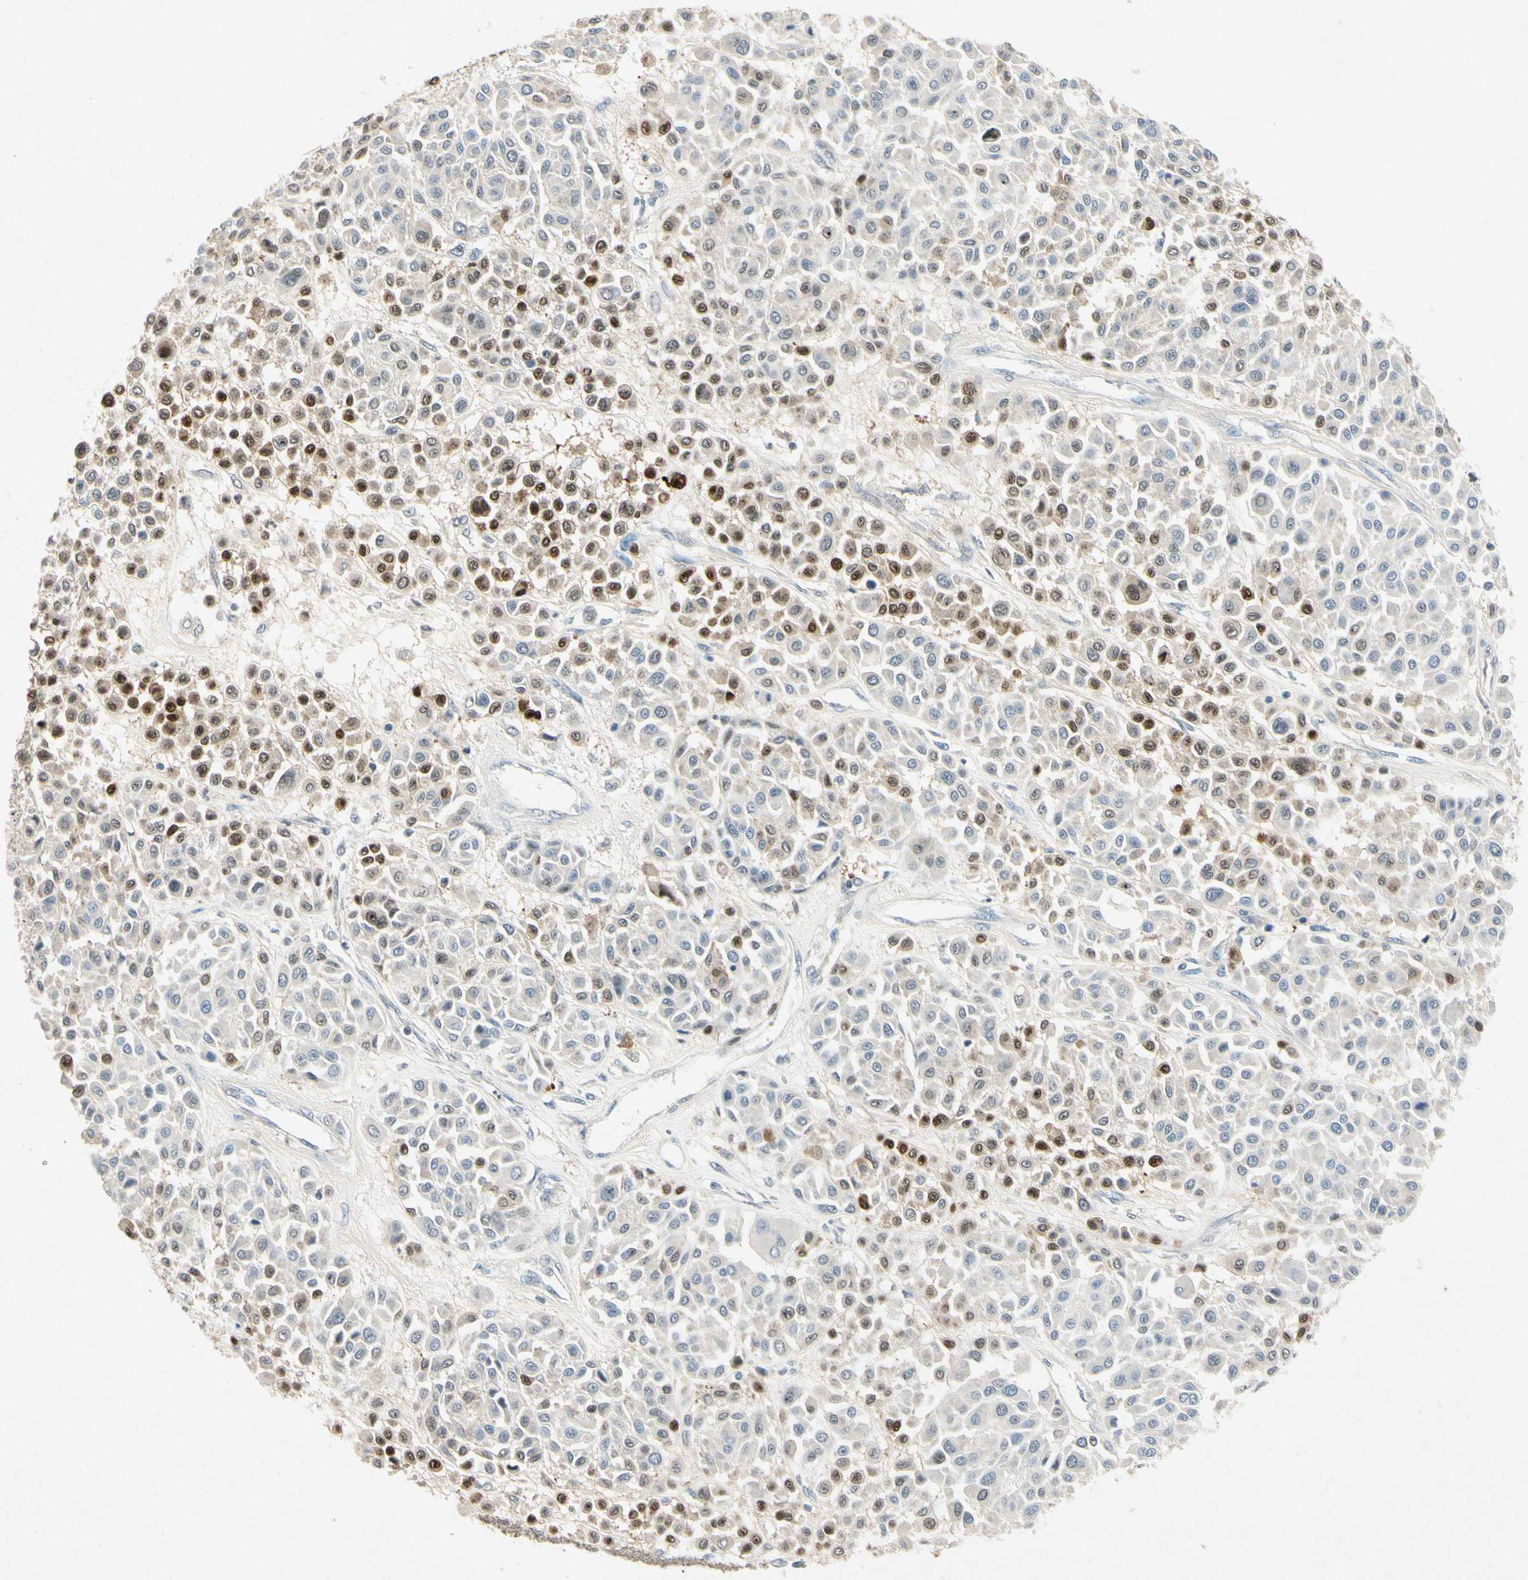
{"staining": {"intensity": "strong", "quantity": "25%-75%", "location": "nuclear"}, "tissue": "melanoma", "cell_type": "Tumor cells", "image_type": "cancer", "snomed": [{"axis": "morphology", "description": "Malignant melanoma, Metastatic site"}, {"axis": "topography", "description": "Soft tissue"}], "caption": "Human malignant melanoma (metastatic site) stained with a protein marker exhibits strong staining in tumor cells.", "gene": "HSPA1B", "patient": {"sex": "male", "age": 41}}